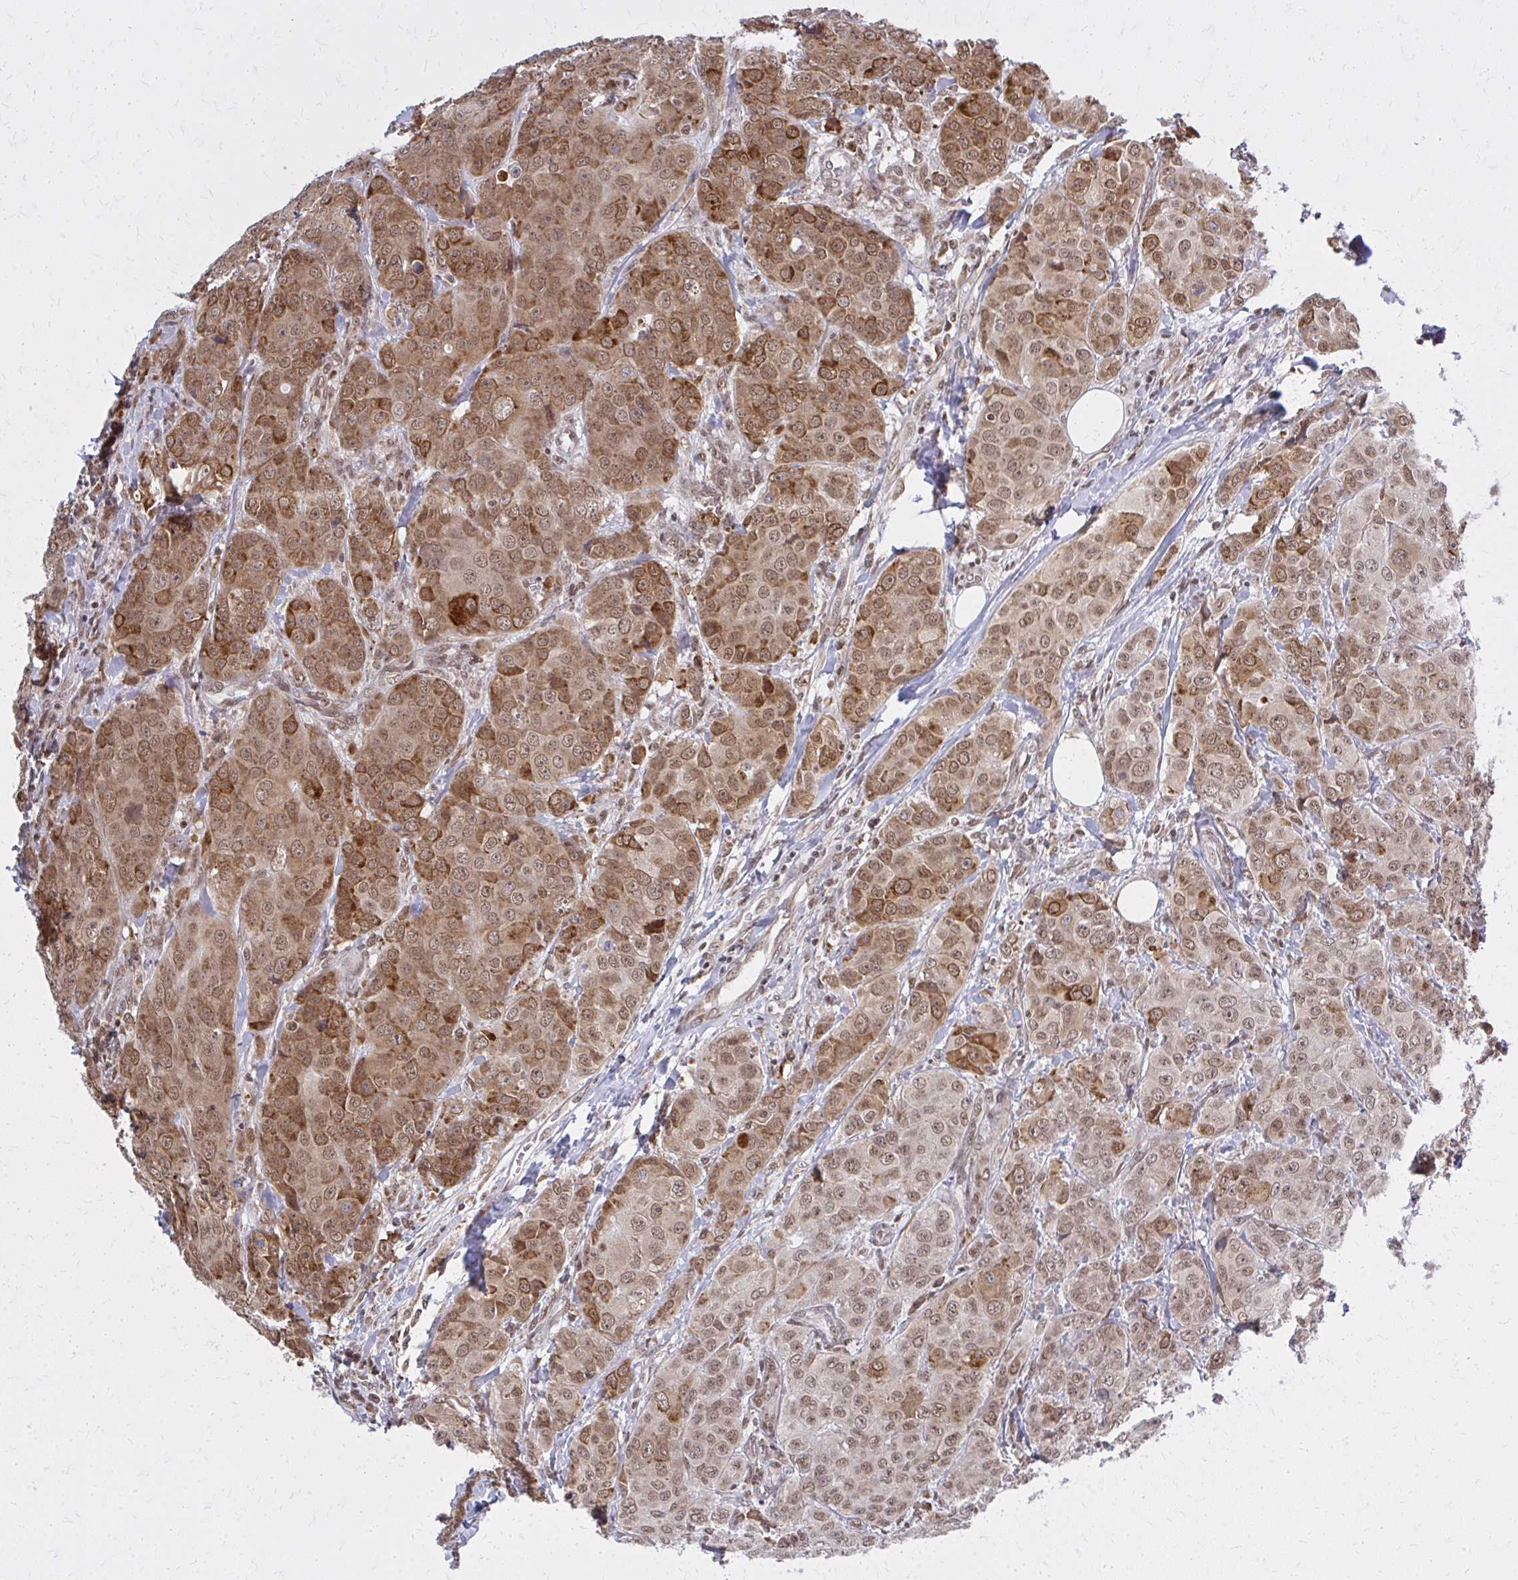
{"staining": {"intensity": "moderate", "quantity": ">75%", "location": "cytoplasmic/membranous,nuclear"}, "tissue": "breast cancer", "cell_type": "Tumor cells", "image_type": "cancer", "snomed": [{"axis": "morphology", "description": "Duct carcinoma"}, {"axis": "topography", "description": "Breast"}], "caption": "The immunohistochemical stain shows moderate cytoplasmic/membranous and nuclear staining in tumor cells of breast invasive ductal carcinoma tissue. (brown staining indicates protein expression, while blue staining denotes nuclei).", "gene": "HDAC3", "patient": {"sex": "female", "age": 43}}